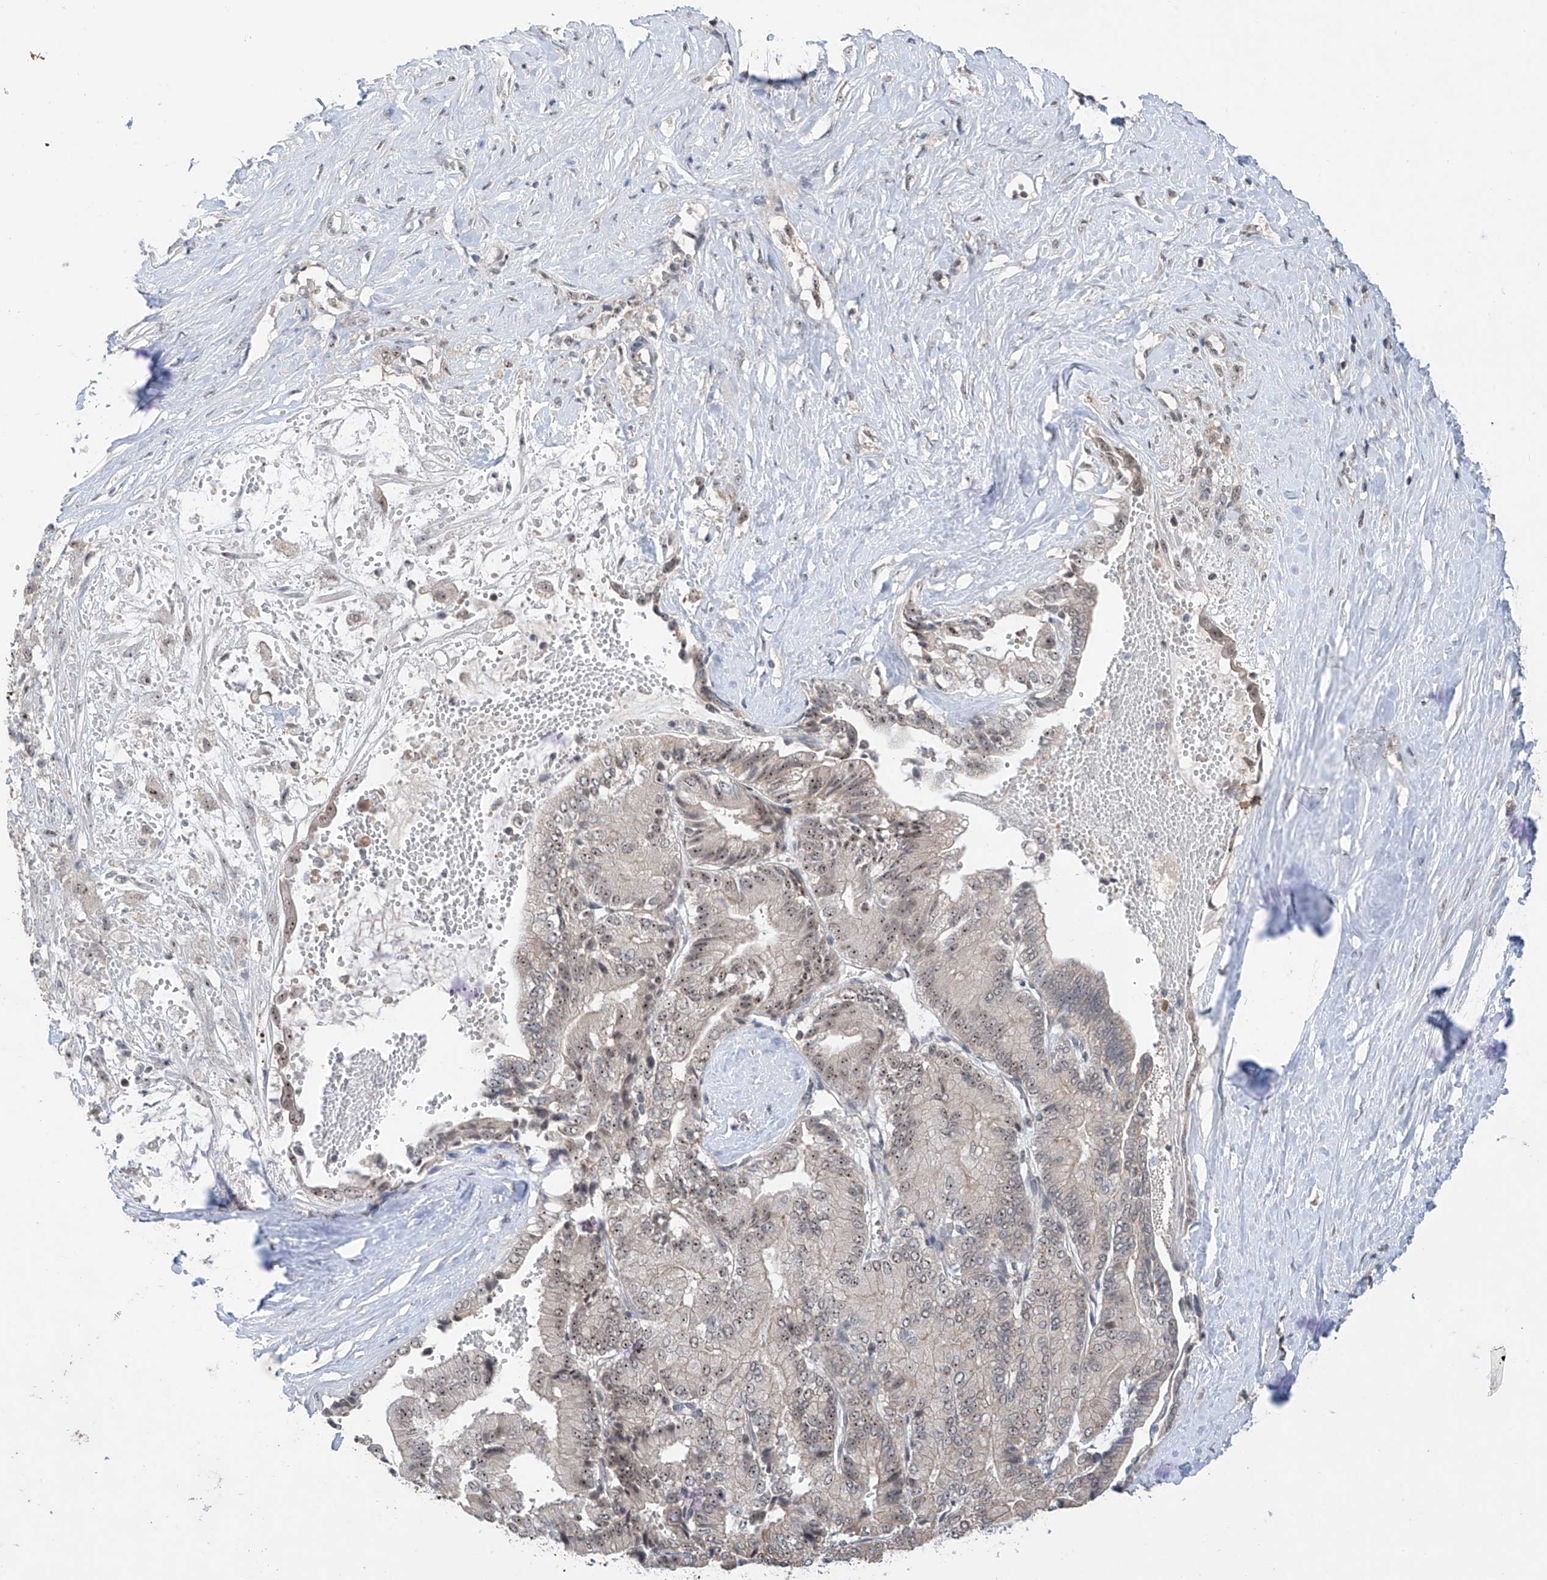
{"staining": {"intensity": "weak", "quantity": "25%-75%", "location": "nuclear"}, "tissue": "liver cancer", "cell_type": "Tumor cells", "image_type": "cancer", "snomed": [{"axis": "morphology", "description": "Cholangiocarcinoma"}, {"axis": "topography", "description": "Liver"}], "caption": "DAB immunohistochemical staining of liver cancer (cholangiocarcinoma) demonstrates weak nuclear protein staining in approximately 25%-75% of tumor cells.", "gene": "RPAIN", "patient": {"sex": "female", "age": 75}}